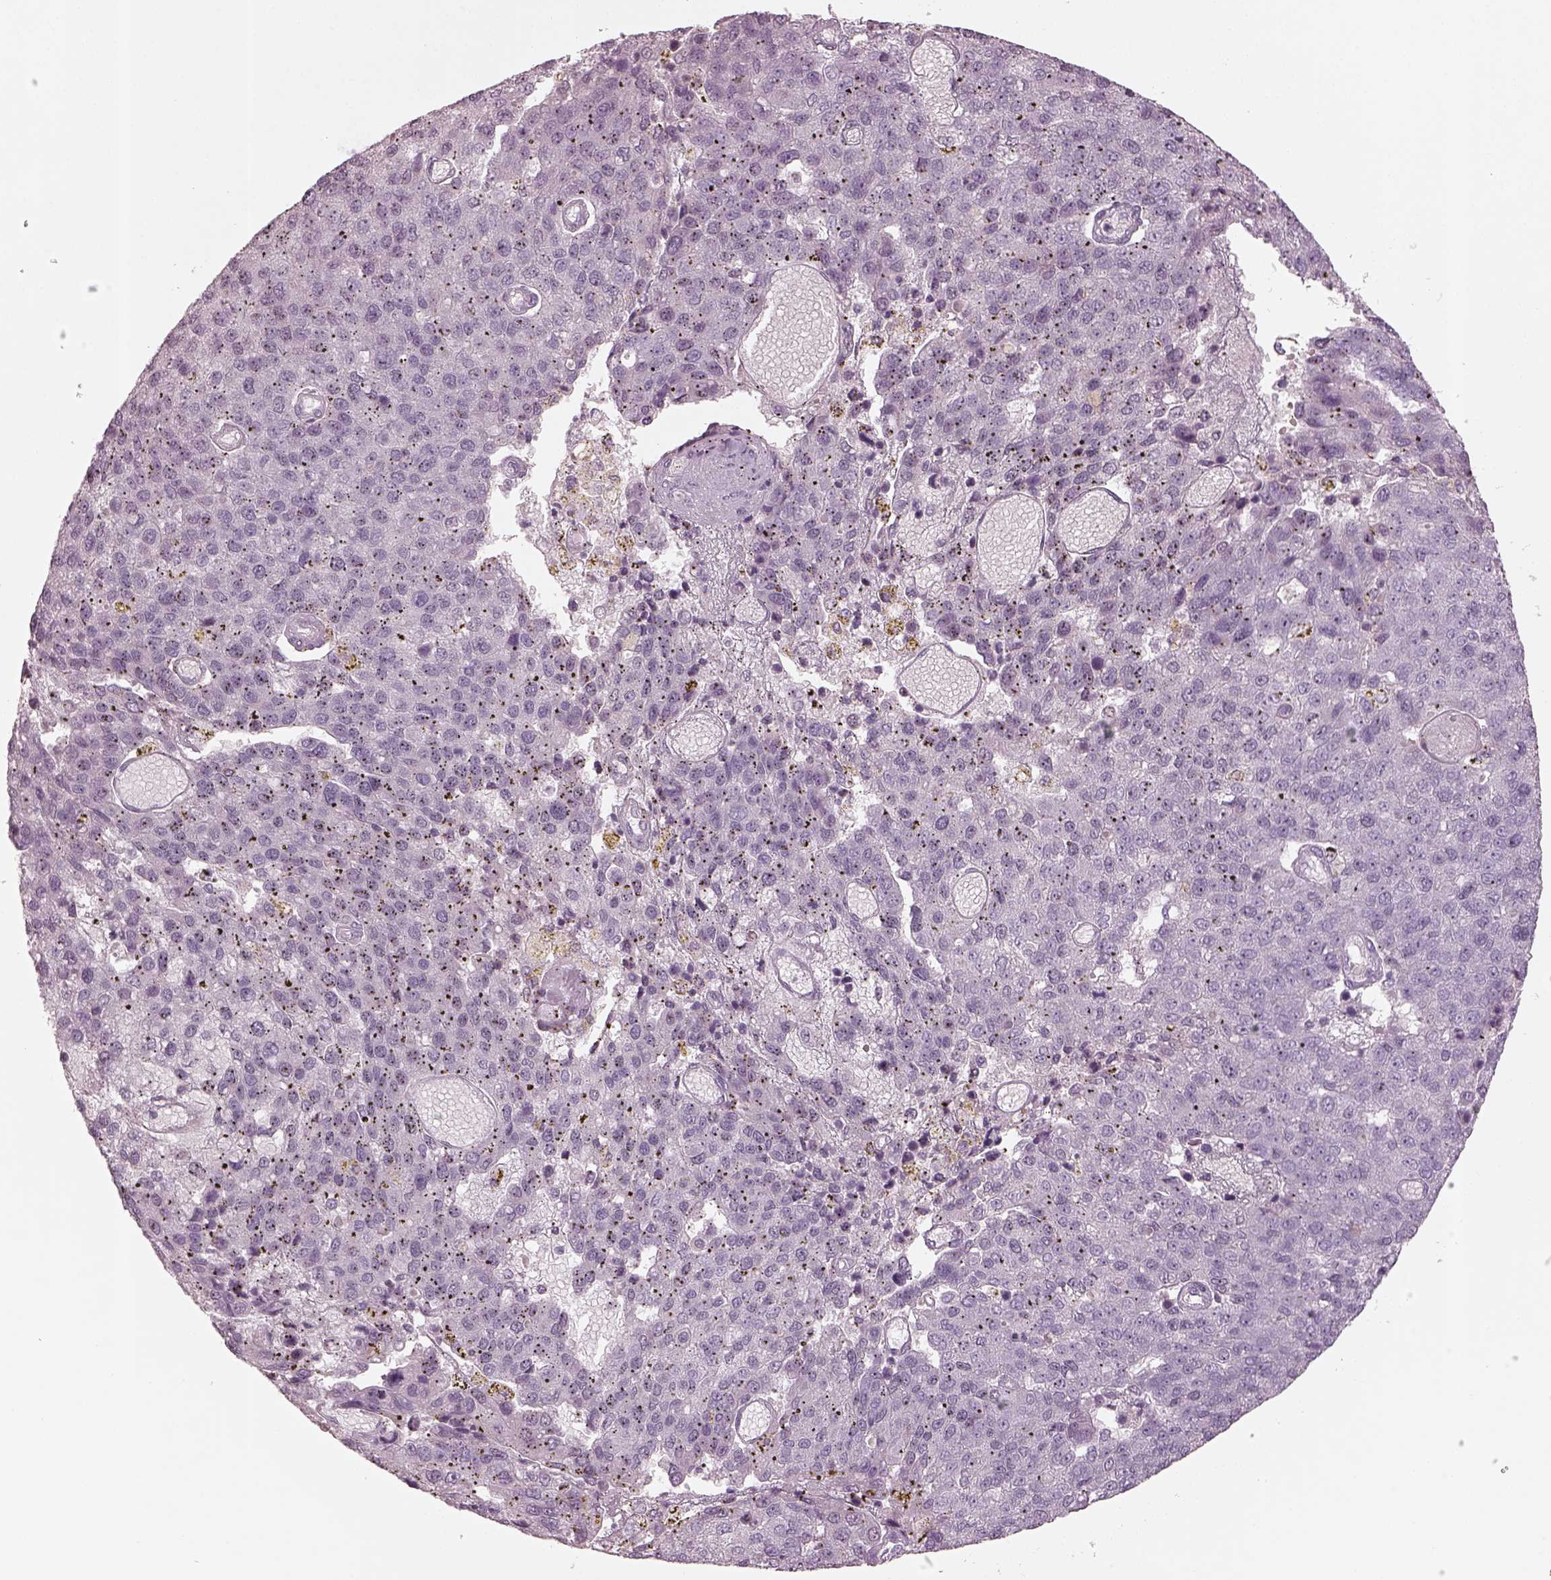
{"staining": {"intensity": "negative", "quantity": "none", "location": "none"}, "tissue": "pancreatic cancer", "cell_type": "Tumor cells", "image_type": "cancer", "snomed": [{"axis": "morphology", "description": "Adenocarcinoma, NOS"}, {"axis": "topography", "description": "Pancreas"}], "caption": "An IHC image of pancreatic cancer is shown. There is no staining in tumor cells of pancreatic cancer.", "gene": "SPATA6L", "patient": {"sex": "female", "age": 61}}